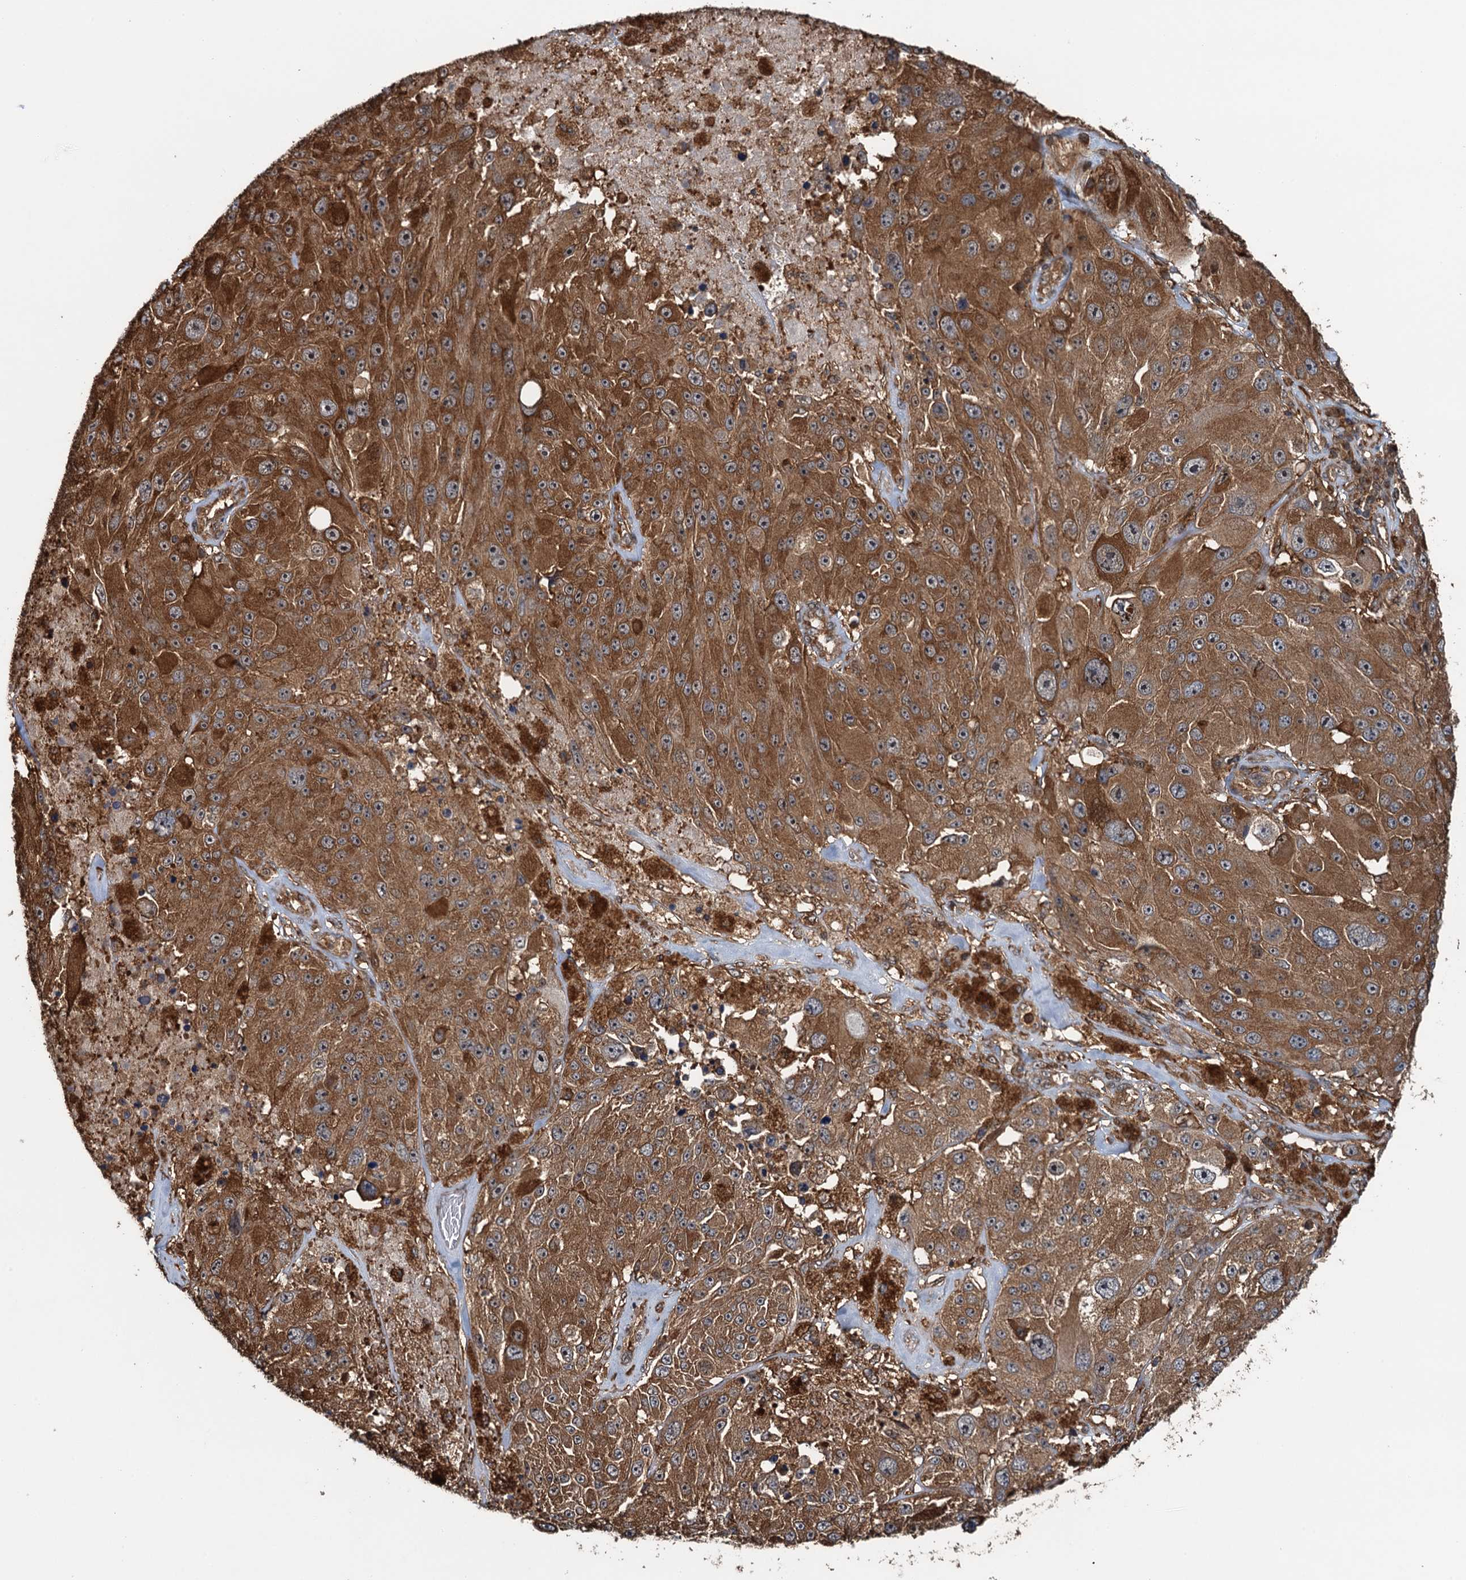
{"staining": {"intensity": "strong", "quantity": ">75%", "location": "cytoplasmic/membranous"}, "tissue": "melanoma", "cell_type": "Tumor cells", "image_type": "cancer", "snomed": [{"axis": "morphology", "description": "Malignant melanoma, Metastatic site"}, {"axis": "topography", "description": "Lymph node"}], "caption": "A brown stain highlights strong cytoplasmic/membranous positivity of a protein in human malignant melanoma (metastatic site) tumor cells.", "gene": "WHAMM", "patient": {"sex": "male", "age": 62}}